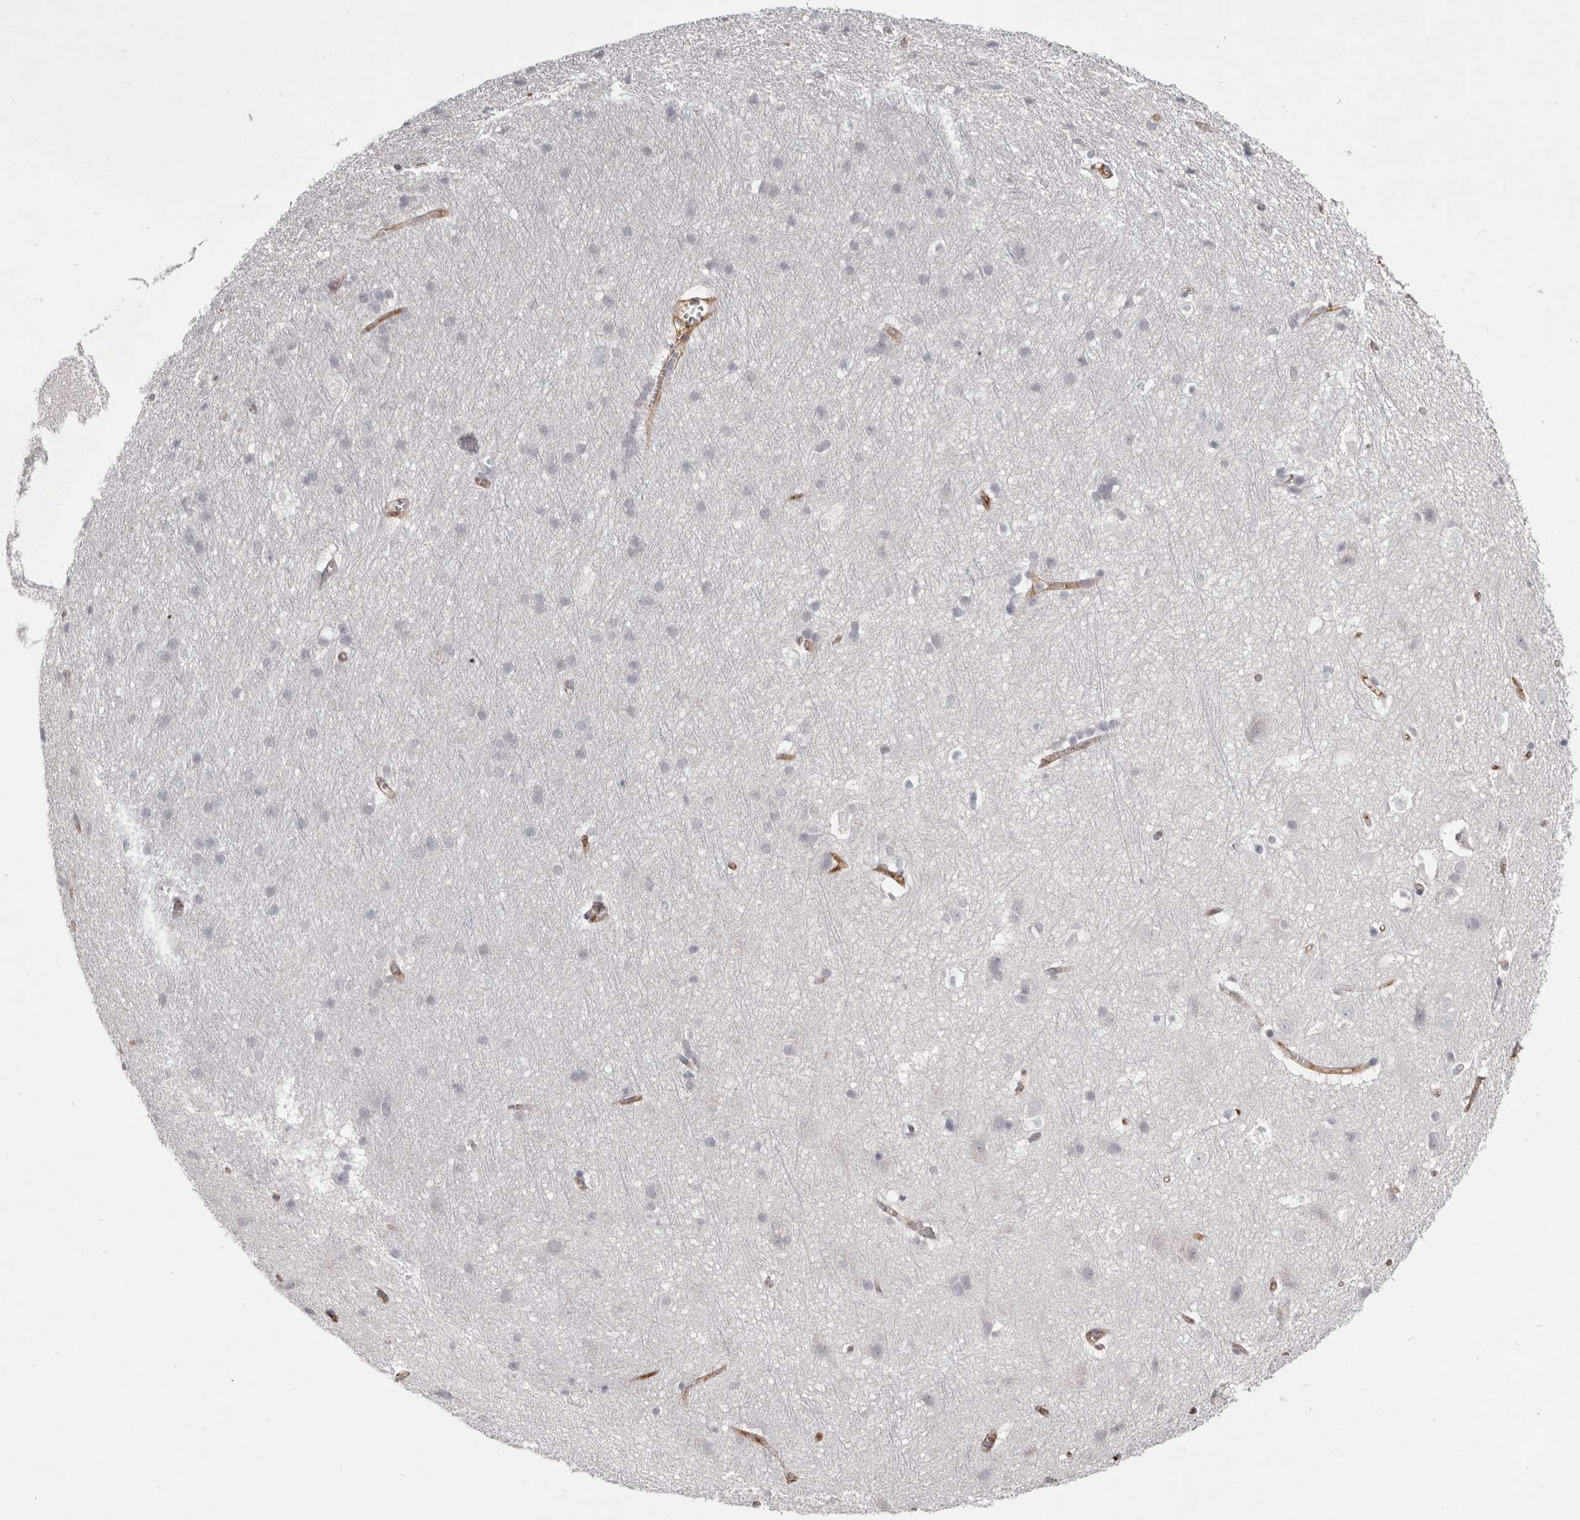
{"staining": {"intensity": "moderate", "quantity": ">75%", "location": "cytoplasmic/membranous"}, "tissue": "cerebral cortex", "cell_type": "Endothelial cells", "image_type": "normal", "snomed": [{"axis": "morphology", "description": "Normal tissue, NOS"}, {"axis": "topography", "description": "Cerebral cortex"}], "caption": "This histopathology image displays immunohistochemistry (IHC) staining of benign human cerebral cortex, with medium moderate cytoplasmic/membranous staining in approximately >75% of endothelial cells.", "gene": "LRRC66", "patient": {"sex": "male", "age": 54}}